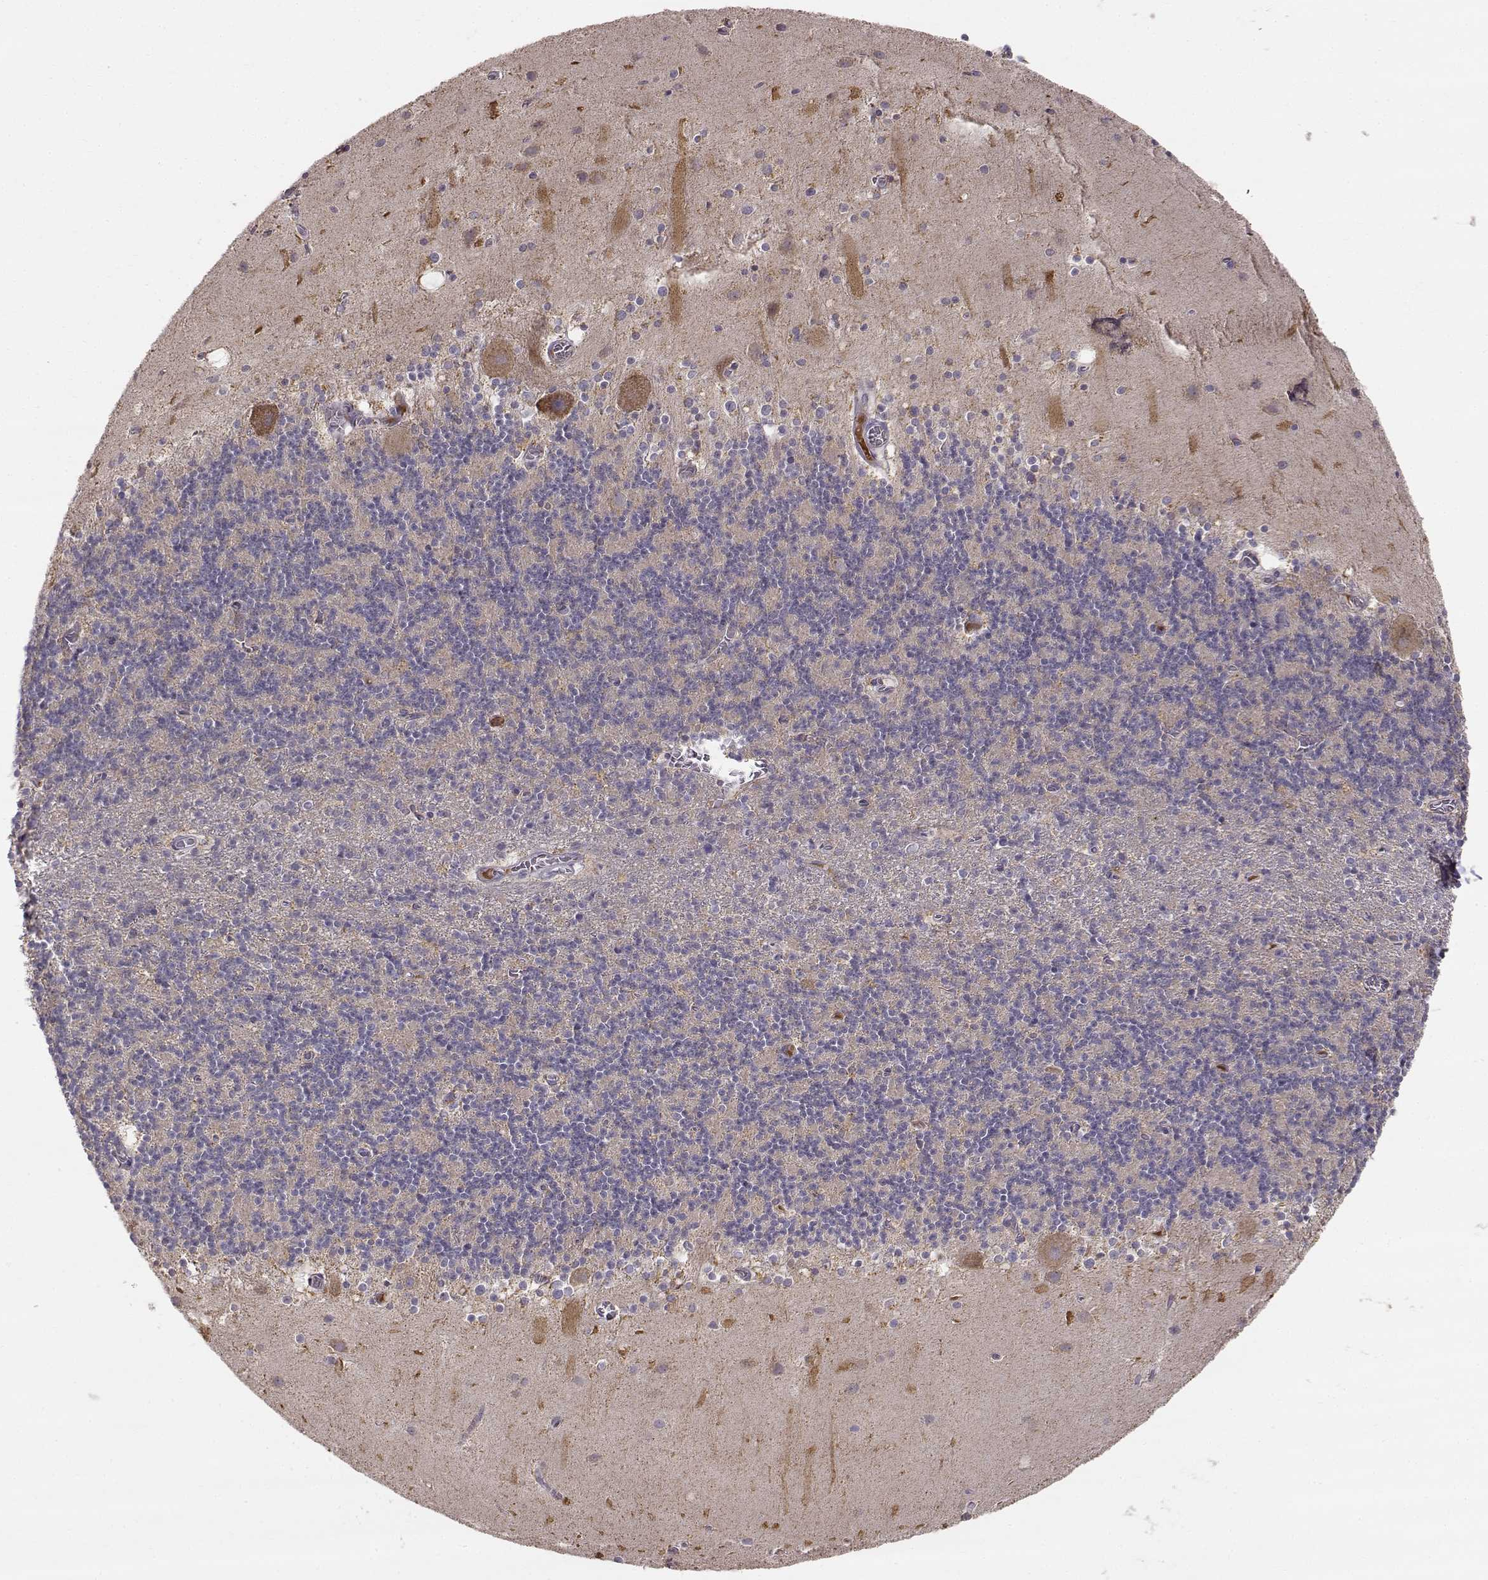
{"staining": {"intensity": "negative", "quantity": "none", "location": "none"}, "tissue": "cerebellum", "cell_type": "Cells in granular layer", "image_type": "normal", "snomed": [{"axis": "morphology", "description": "Normal tissue, NOS"}, {"axis": "topography", "description": "Cerebellum"}], "caption": "Immunohistochemical staining of unremarkable cerebellum exhibits no significant staining in cells in granular layer. (Stains: DAB (3,3'-diaminobenzidine) IHC with hematoxylin counter stain, Microscopy: brightfield microscopy at high magnification).", "gene": "ACSL6", "patient": {"sex": "male", "age": 70}}